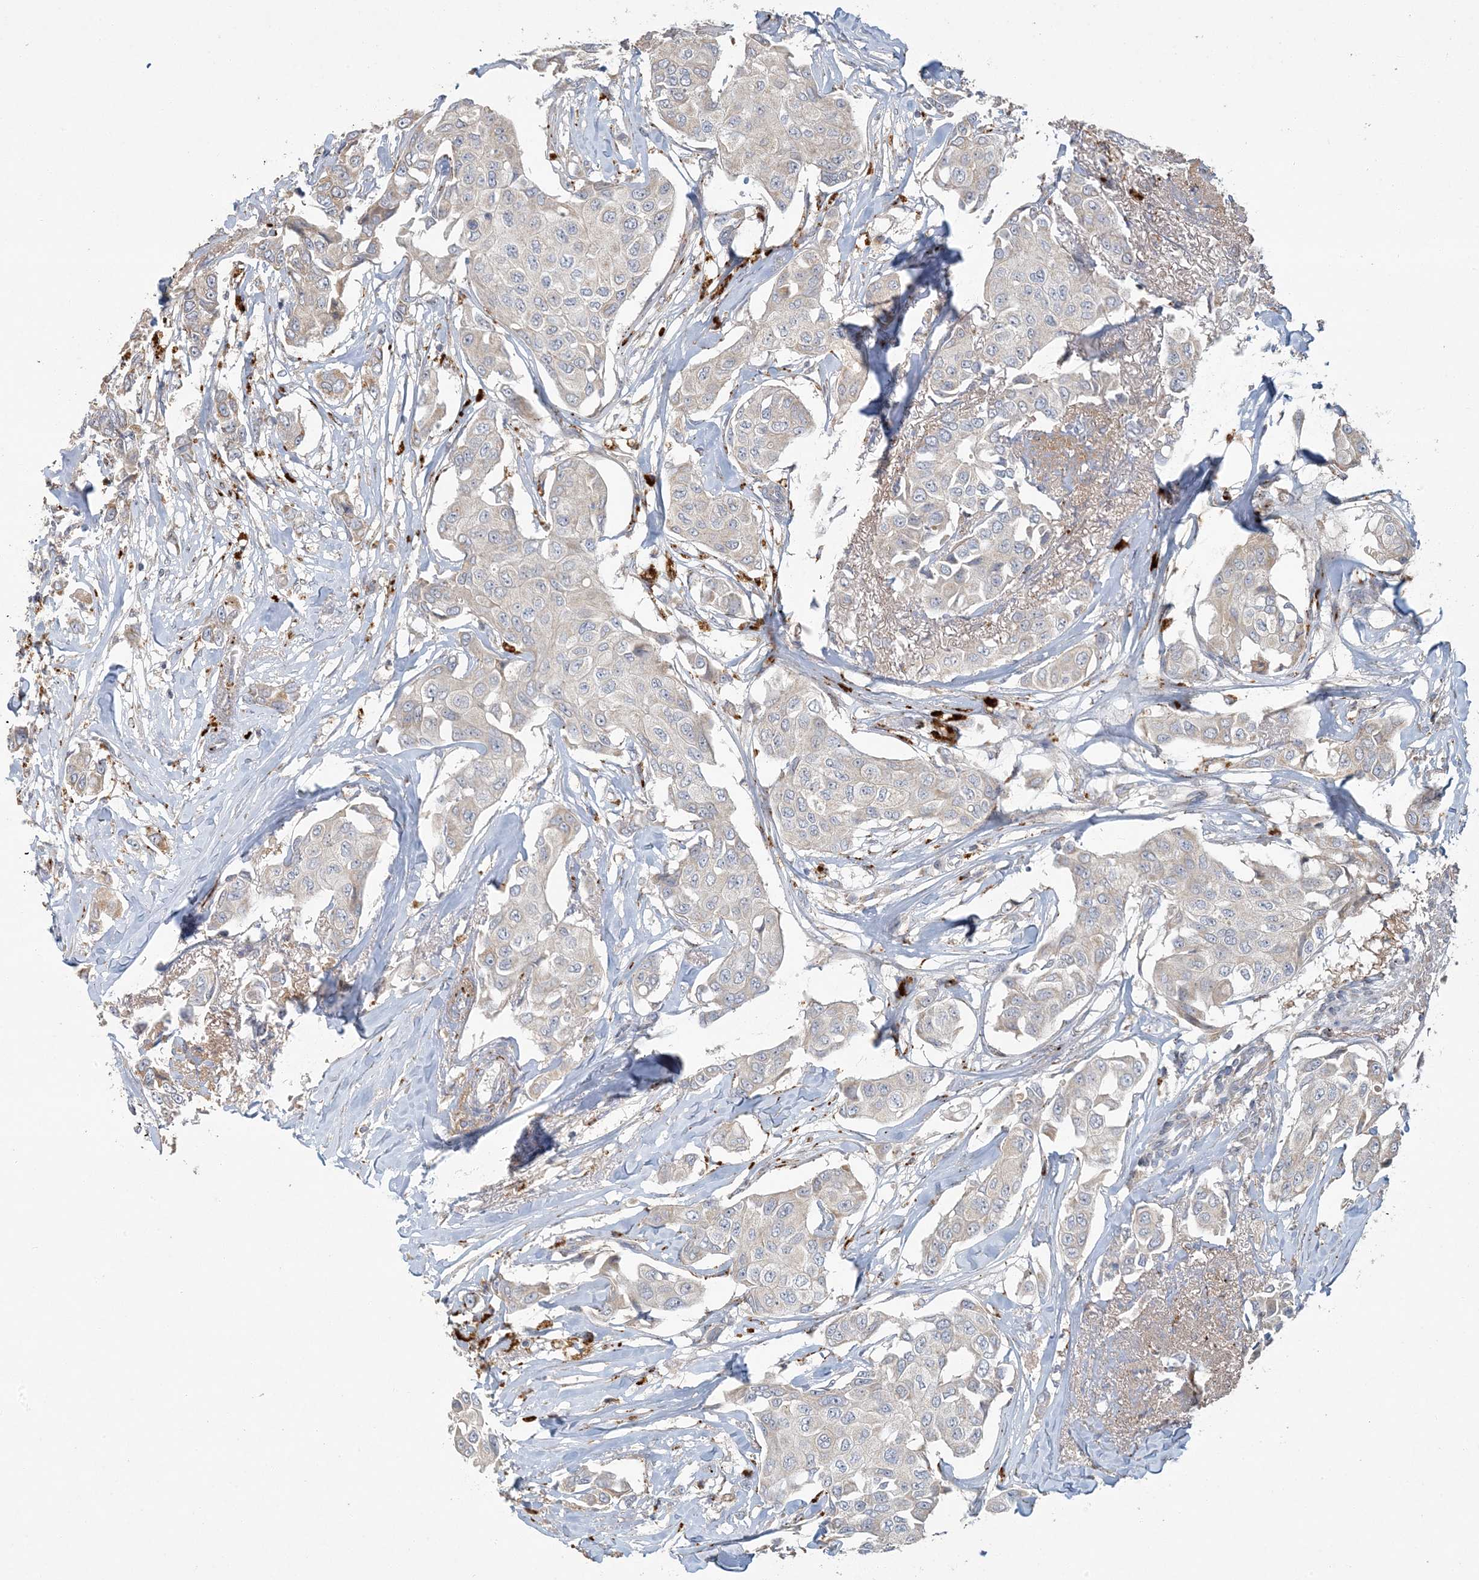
{"staining": {"intensity": "negative", "quantity": "none", "location": "none"}, "tissue": "breast cancer", "cell_type": "Tumor cells", "image_type": "cancer", "snomed": [{"axis": "morphology", "description": "Duct carcinoma"}, {"axis": "topography", "description": "Breast"}], "caption": "The photomicrograph shows no staining of tumor cells in breast invasive ductal carcinoma.", "gene": "LTN1", "patient": {"sex": "female", "age": 80}}